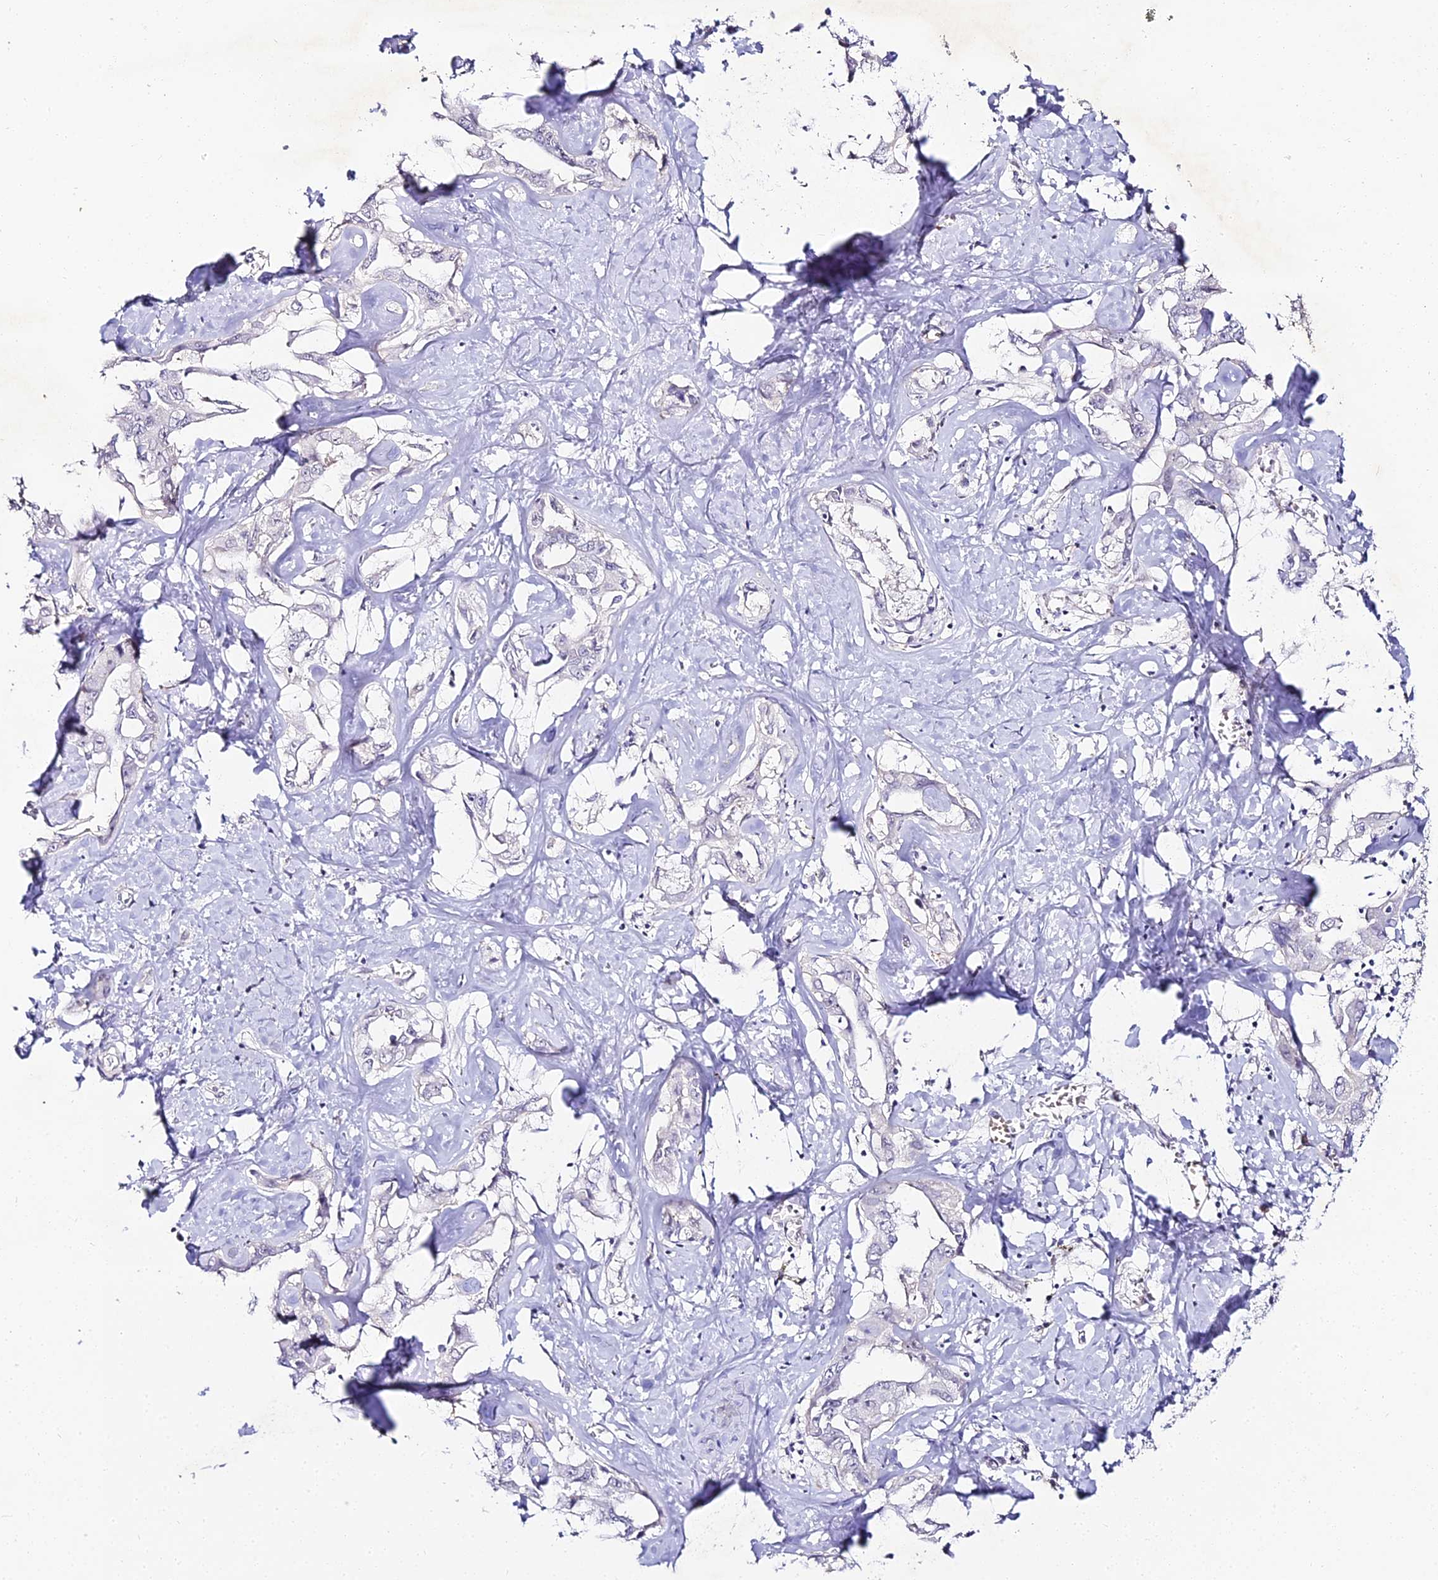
{"staining": {"intensity": "negative", "quantity": "none", "location": "none"}, "tissue": "liver cancer", "cell_type": "Tumor cells", "image_type": "cancer", "snomed": [{"axis": "morphology", "description": "Cholangiocarcinoma"}, {"axis": "topography", "description": "Liver"}], "caption": "A high-resolution image shows IHC staining of liver cancer (cholangiocarcinoma), which displays no significant positivity in tumor cells.", "gene": "ALPG", "patient": {"sex": "male", "age": 59}}